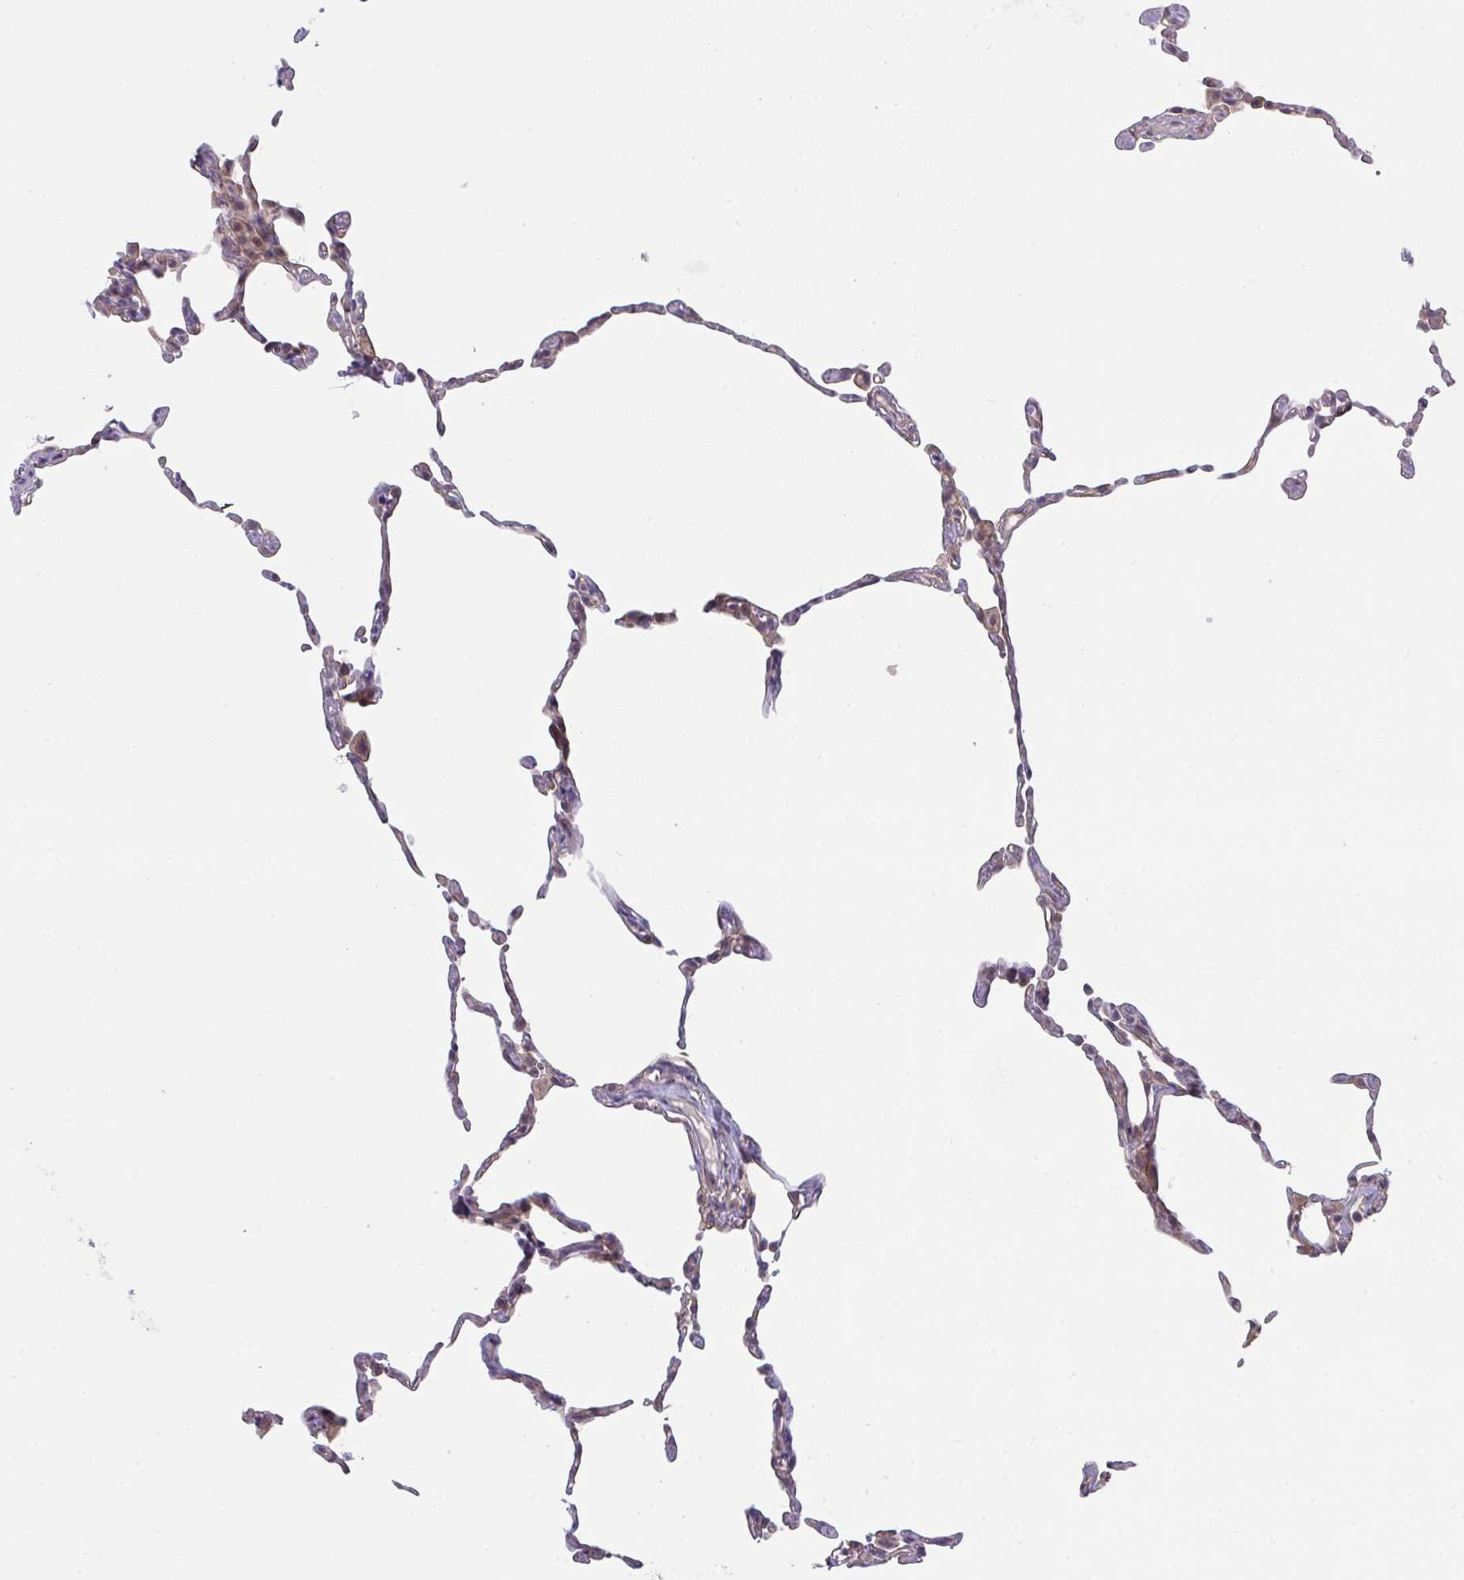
{"staining": {"intensity": "moderate", "quantity": "<25%", "location": "cytoplasmic/membranous"}, "tissue": "lung", "cell_type": "Alveolar cells", "image_type": "normal", "snomed": [{"axis": "morphology", "description": "Normal tissue, NOS"}, {"axis": "topography", "description": "Lung"}], "caption": "Moderate cytoplasmic/membranous expression is identified in about <25% of alveolar cells in normal lung.", "gene": "CASP9", "patient": {"sex": "female", "age": 57}}